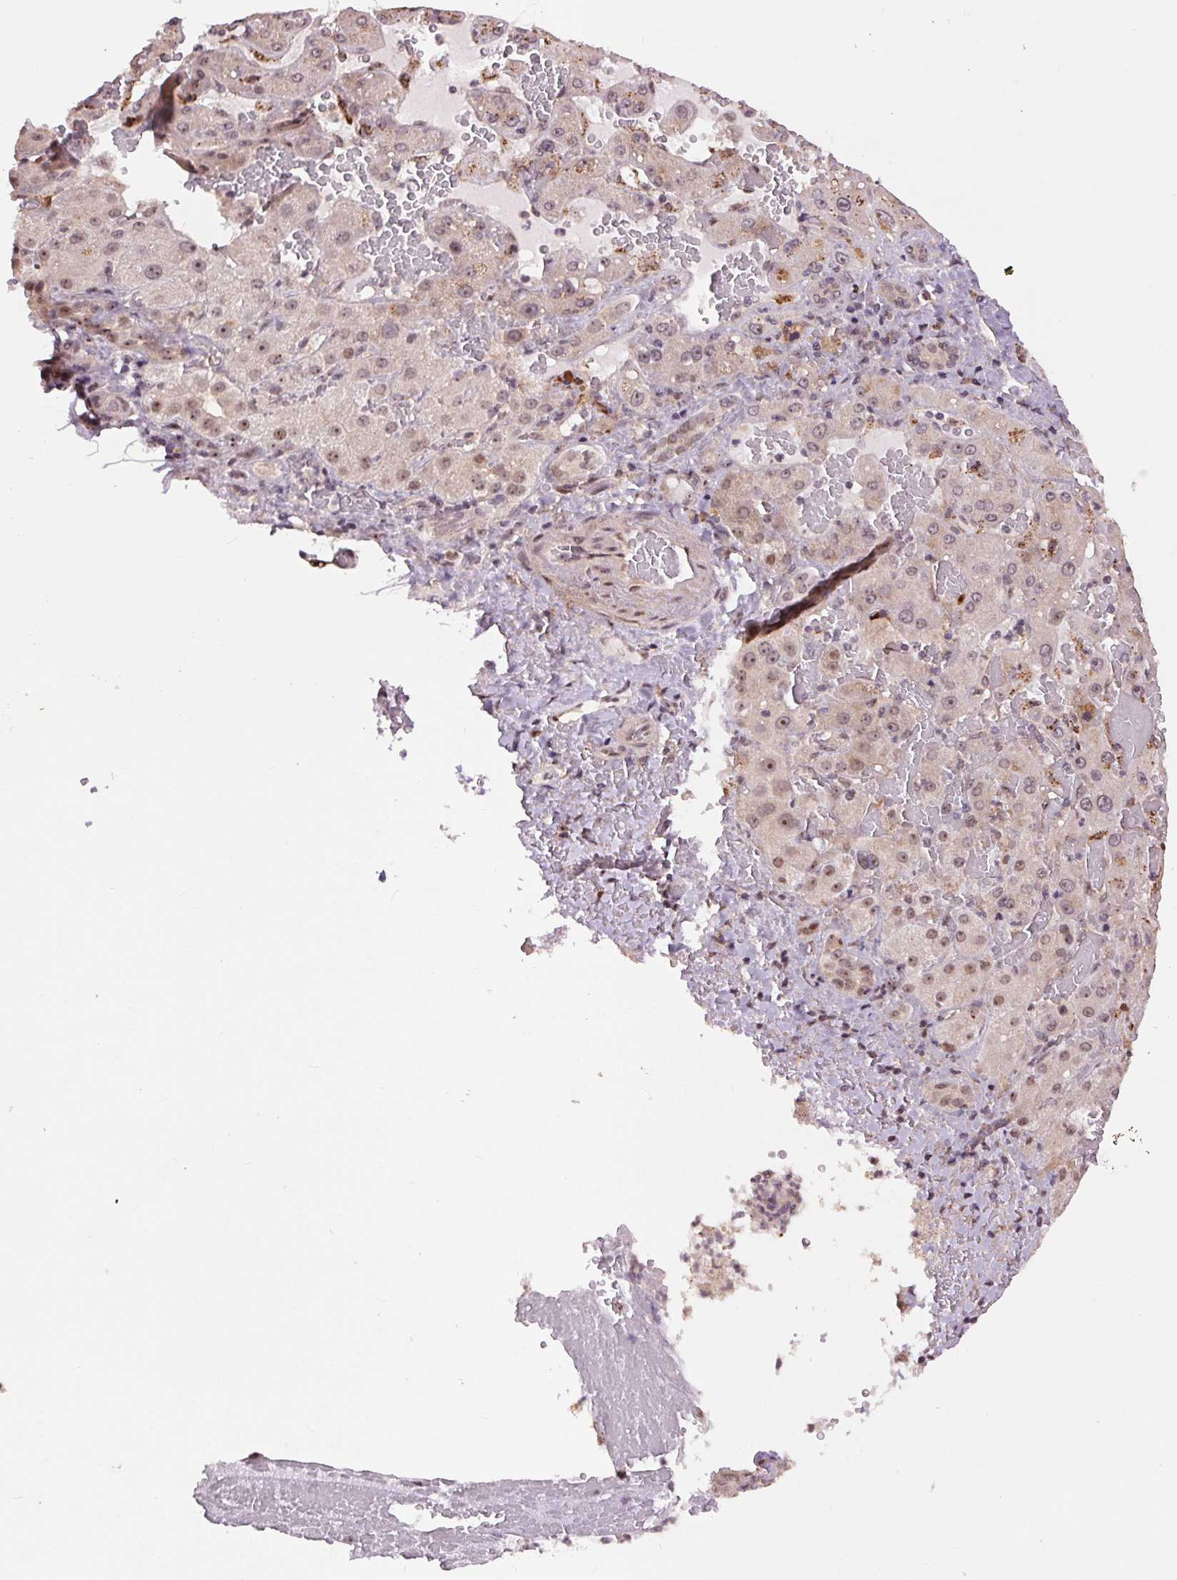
{"staining": {"intensity": "weak", "quantity": "25%-75%", "location": "cytoplasmic/membranous,nuclear"}, "tissue": "liver cancer", "cell_type": "Tumor cells", "image_type": "cancer", "snomed": [{"axis": "morphology", "description": "Carcinoma, Hepatocellular, NOS"}, {"axis": "topography", "description": "Liver"}], "caption": "An image of liver cancer stained for a protein demonstrates weak cytoplasmic/membranous and nuclear brown staining in tumor cells.", "gene": "CHMP4B", "patient": {"sex": "female", "age": 73}}